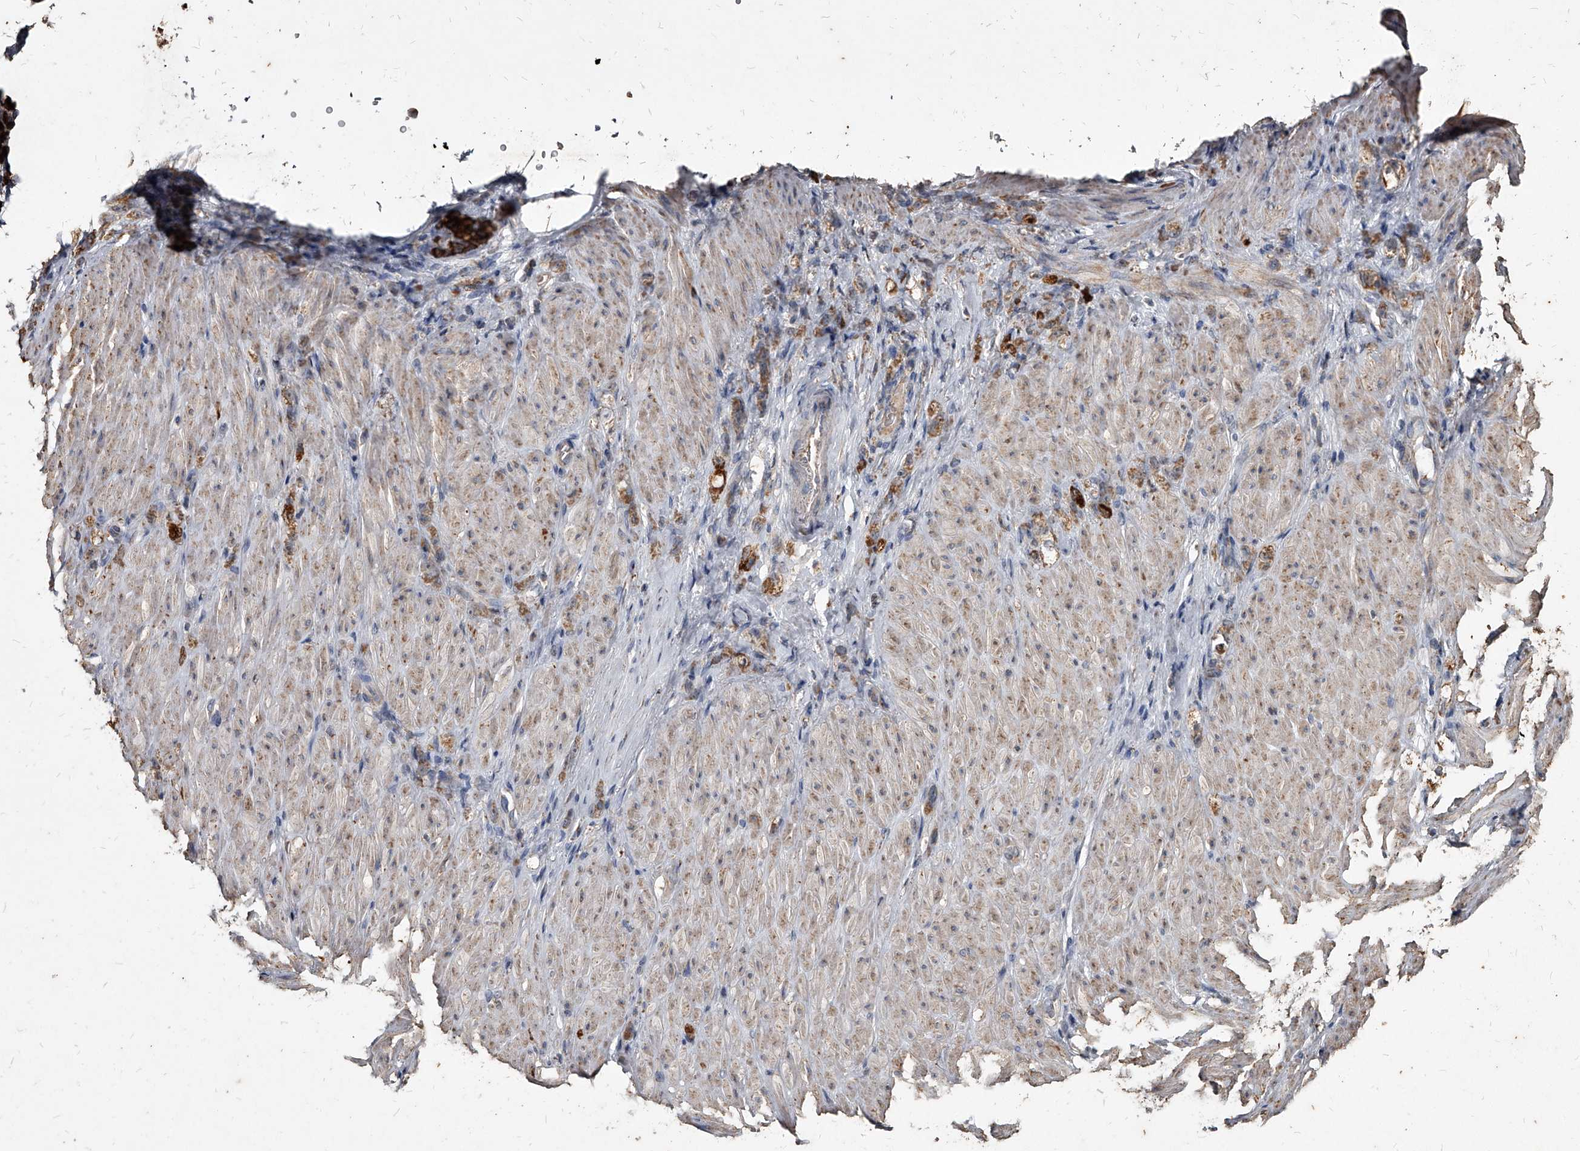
{"staining": {"intensity": "strong", "quantity": ">75%", "location": "cytoplasmic/membranous"}, "tissue": "stomach cancer", "cell_type": "Tumor cells", "image_type": "cancer", "snomed": [{"axis": "morphology", "description": "Normal tissue, NOS"}, {"axis": "morphology", "description": "Adenocarcinoma, NOS"}, {"axis": "topography", "description": "Stomach"}], "caption": "Stomach cancer stained for a protein (brown) demonstrates strong cytoplasmic/membranous positive staining in about >75% of tumor cells.", "gene": "GPR183", "patient": {"sex": "male", "age": 82}}